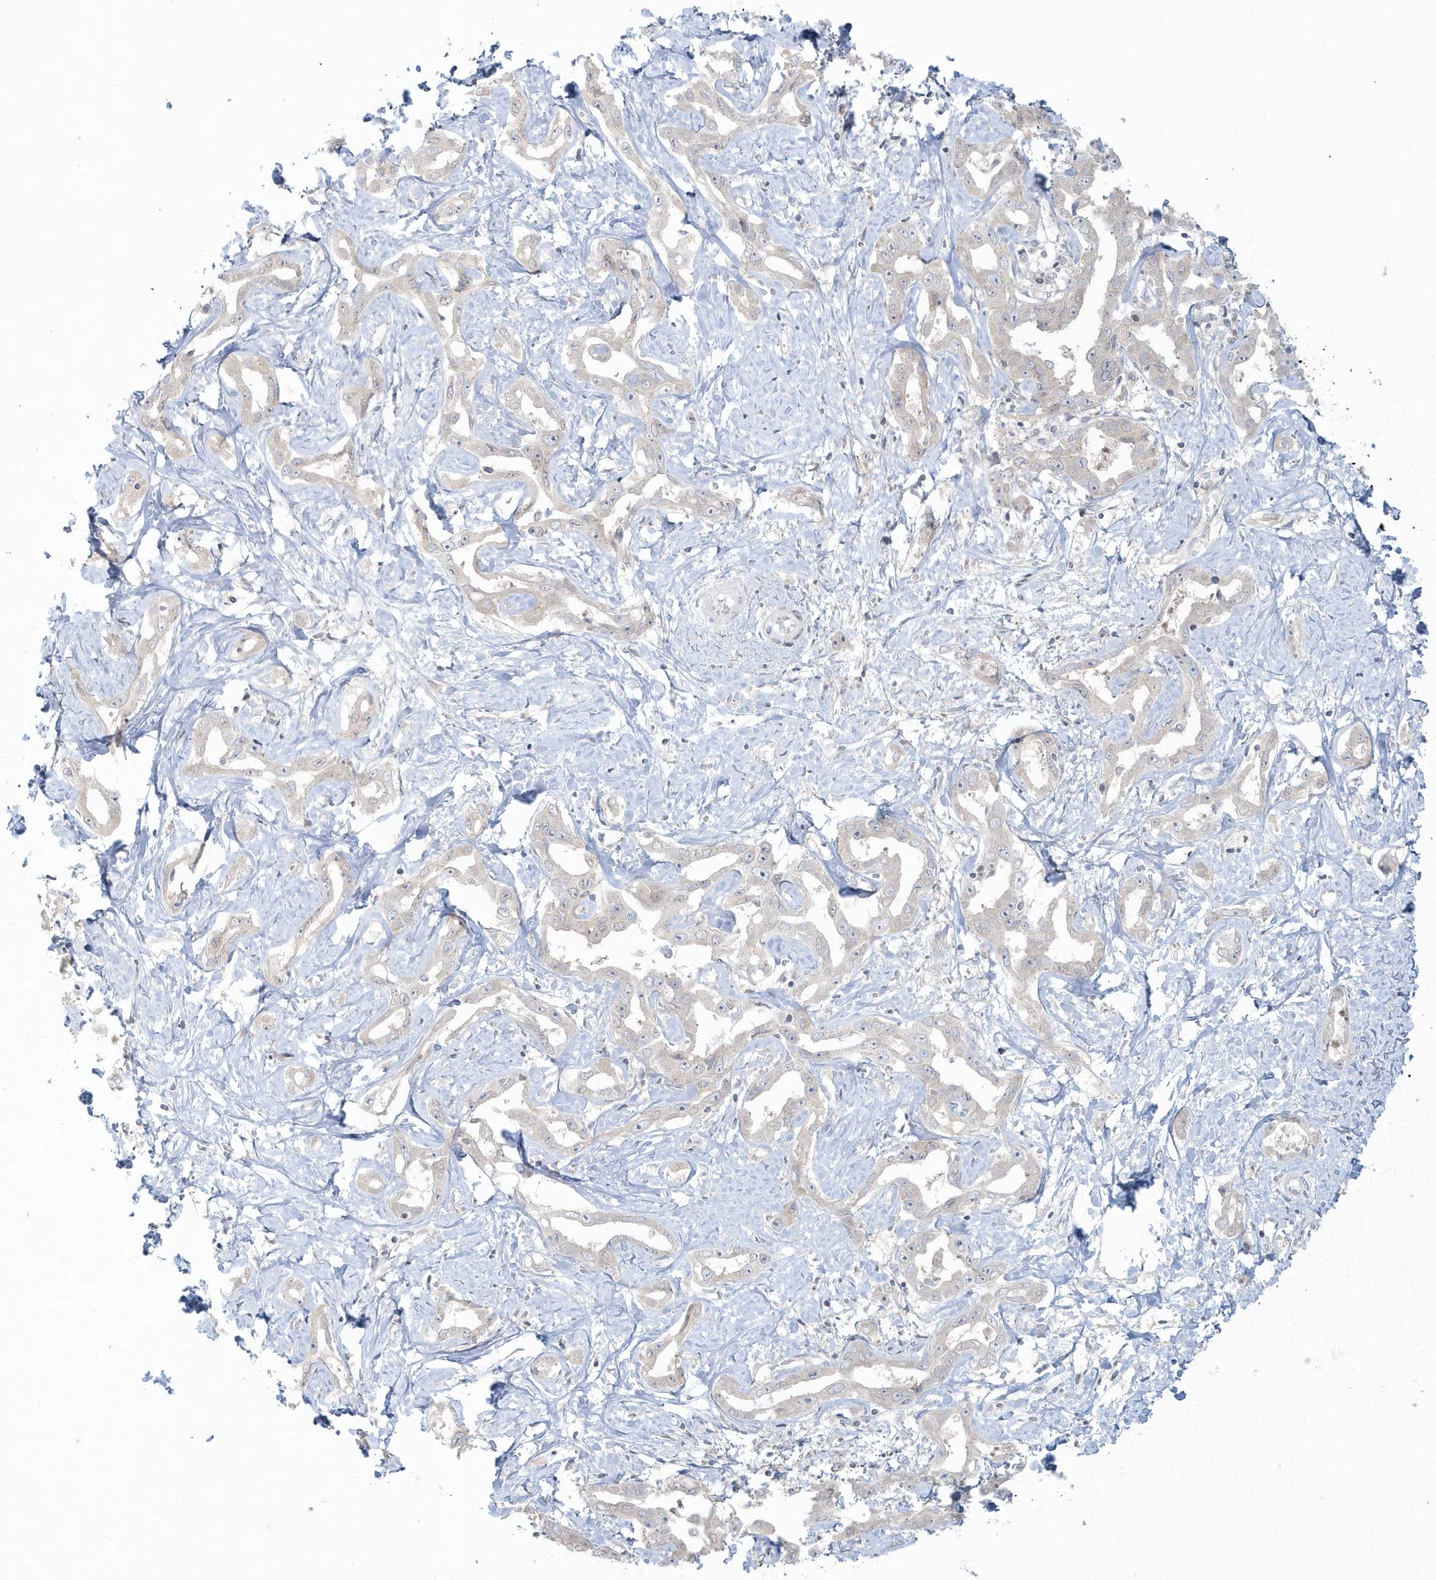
{"staining": {"intensity": "negative", "quantity": "none", "location": "none"}, "tissue": "liver cancer", "cell_type": "Tumor cells", "image_type": "cancer", "snomed": [{"axis": "morphology", "description": "Cholangiocarcinoma"}, {"axis": "topography", "description": "Liver"}], "caption": "Immunohistochemical staining of liver cholangiocarcinoma shows no significant expression in tumor cells. (IHC, brightfield microscopy, high magnification).", "gene": "BLTP3A", "patient": {"sex": "male", "age": 59}}